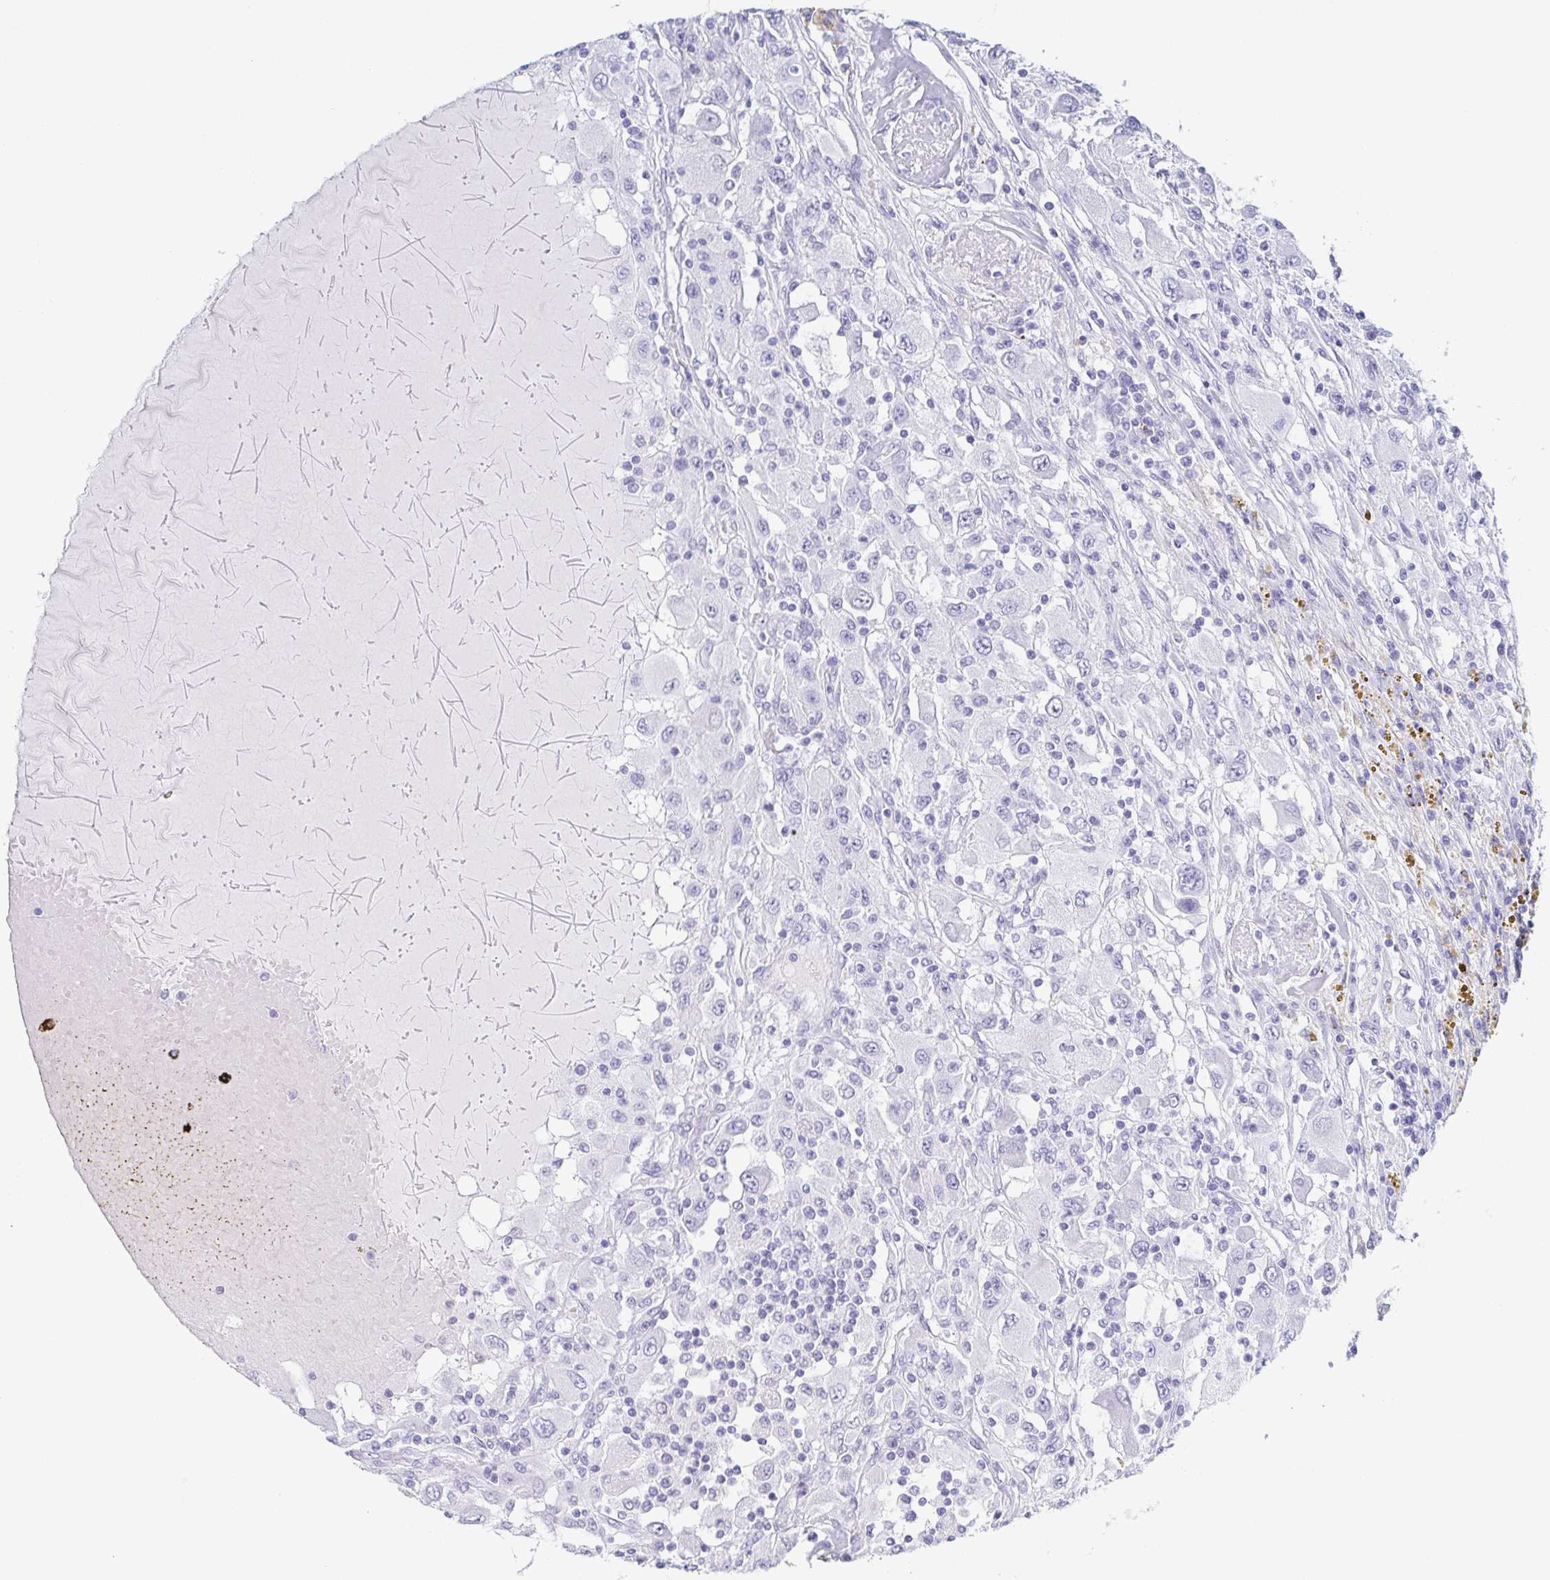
{"staining": {"intensity": "negative", "quantity": "none", "location": "none"}, "tissue": "renal cancer", "cell_type": "Tumor cells", "image_type": "cancer", "snomed": [{"axis": "morphology", "description": "Adenocarcinoma, NOS"}, {"axis": "topography", "description": "Kidney"}], "caption": "IHC of renal cancer (adenocarcinoma) demonstrates no staining in tumor cells.", "gene": "ZG16B", "patient": {"sex": "female", "age": 67}}